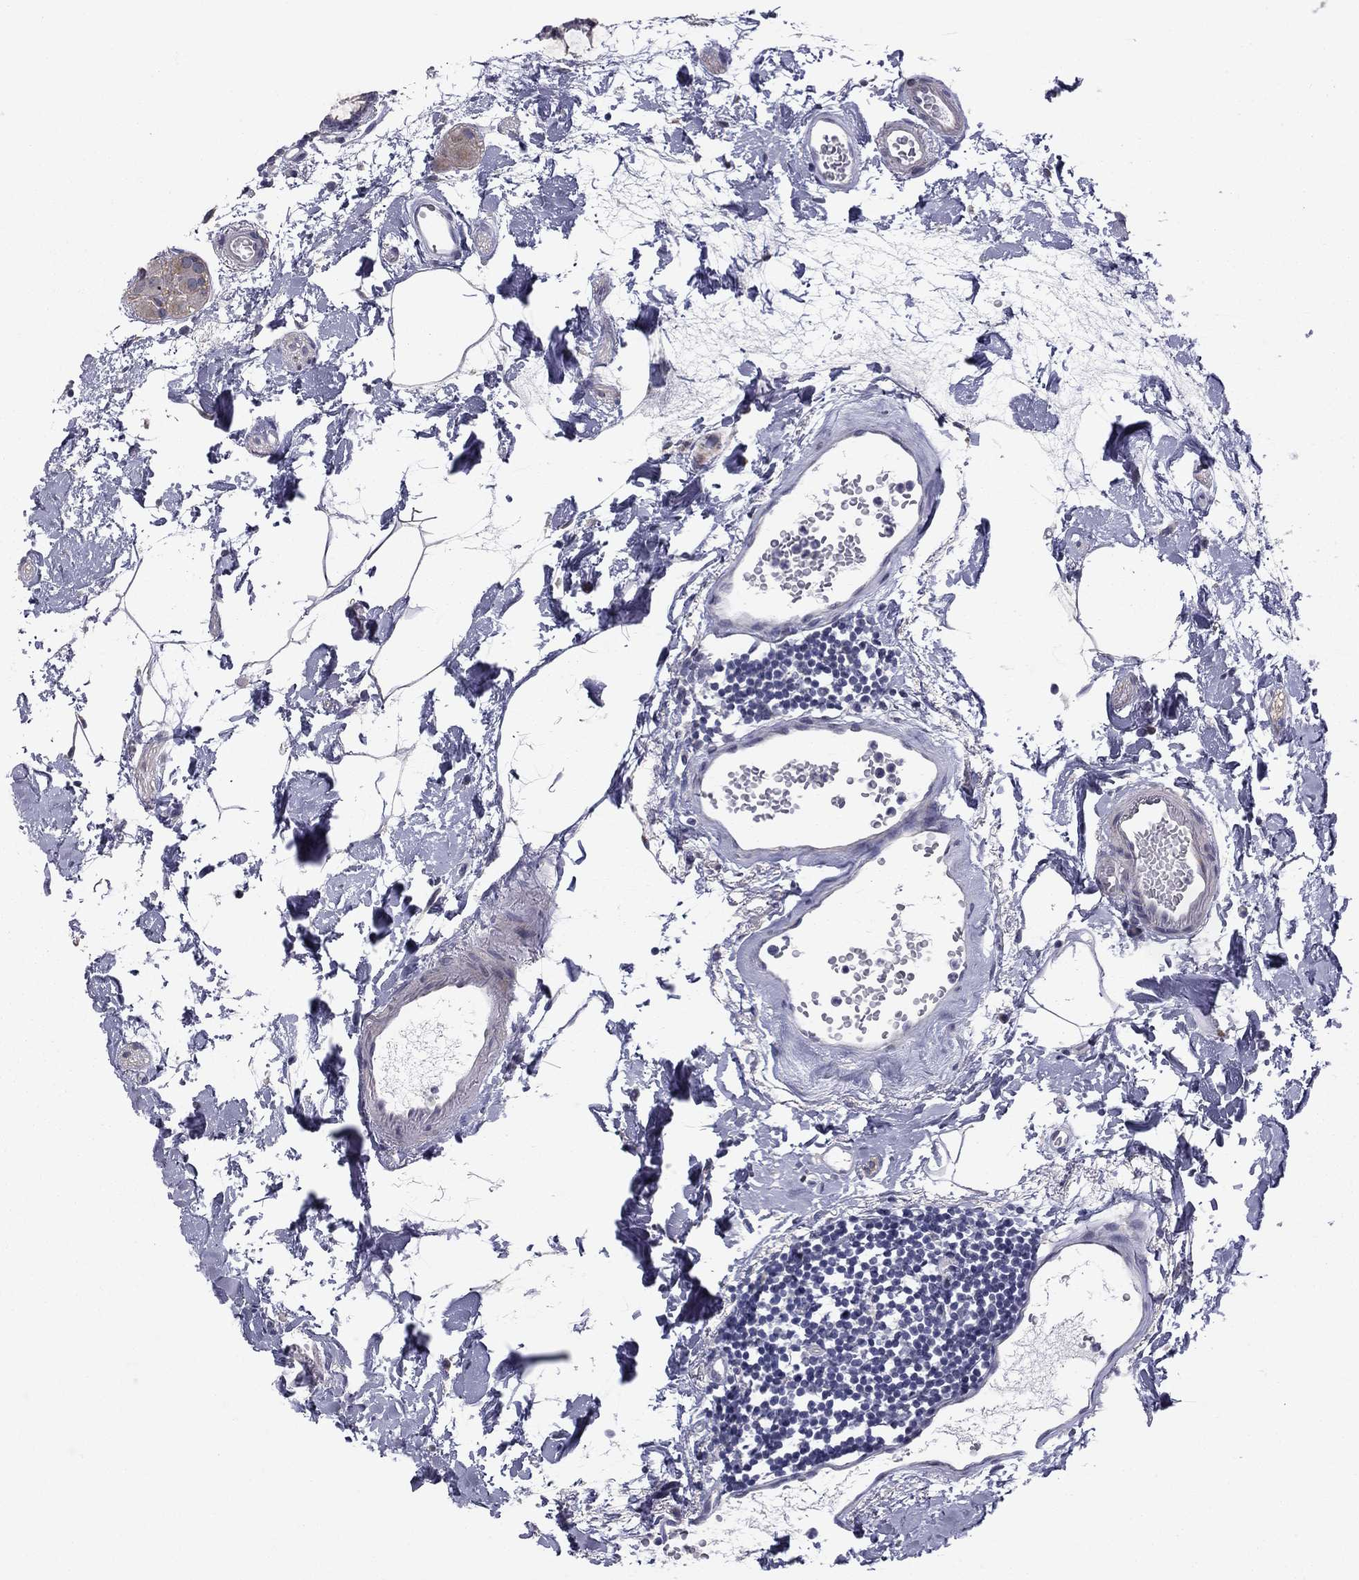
{"staining": {"intensity": "negative", "quantity": "none", "location": "none"}, "tissue": "colon", "cell_type": "Endothelial cells", "image_type": "normal", "snomed": [{"axis": "morphology", "description": "Normal tissue, NOS"}, {"axis": "topography", "description": "Colon"}], "caption": "Endothelial cells show no significant protein staining in unremarkable colon. (Stains: DAB IHC with hematoxylin counter stain, Microscopy: brightfield microscopy at high magnification).", "gene": "PRRT2", "patient": {"sex": "female", "age": 84}}